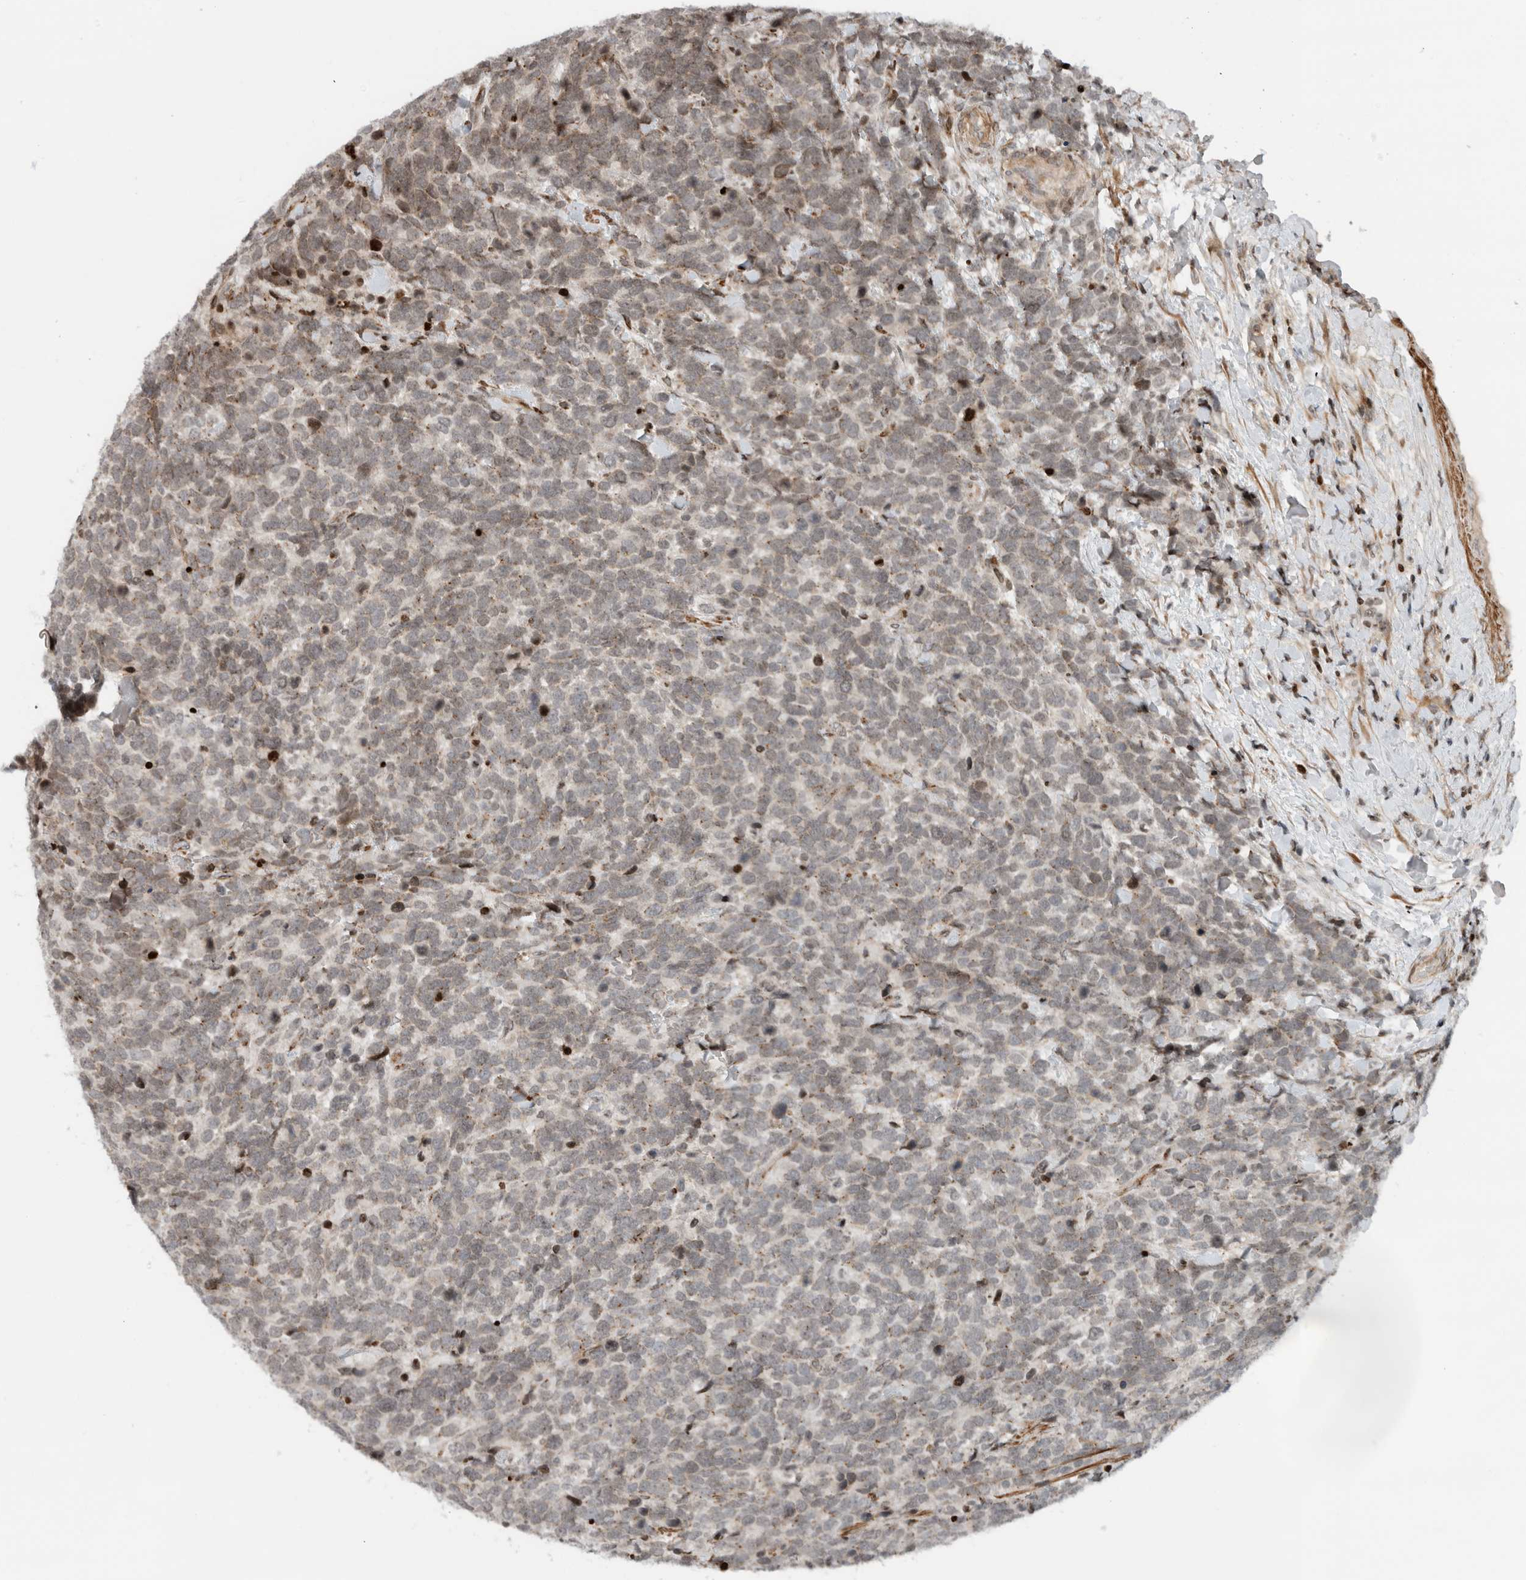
{"staining": {"intensity": "weak", "quantity": ">75%", "location": "cytoplasmic/membranous,nuclear"}, "tissue": "urothelial cancer", "cell_type": "Tumor cells", "image_type": "cancer", "snomed": [{"axis": "morphology", "description": "Urothelial carcinoma, High grade"}, {"axis": "topography", "description": "Urinary bladder"}], "caption": "This photomicrograph demonstrates immunohistochemistry staining of urothelial cancer, with low weak cytoplasmic/membranous and nuclear expression in approximately >75% of tumor cells.", "gene": "GINS4", "patient": {"sex": "female", "age": 82}}